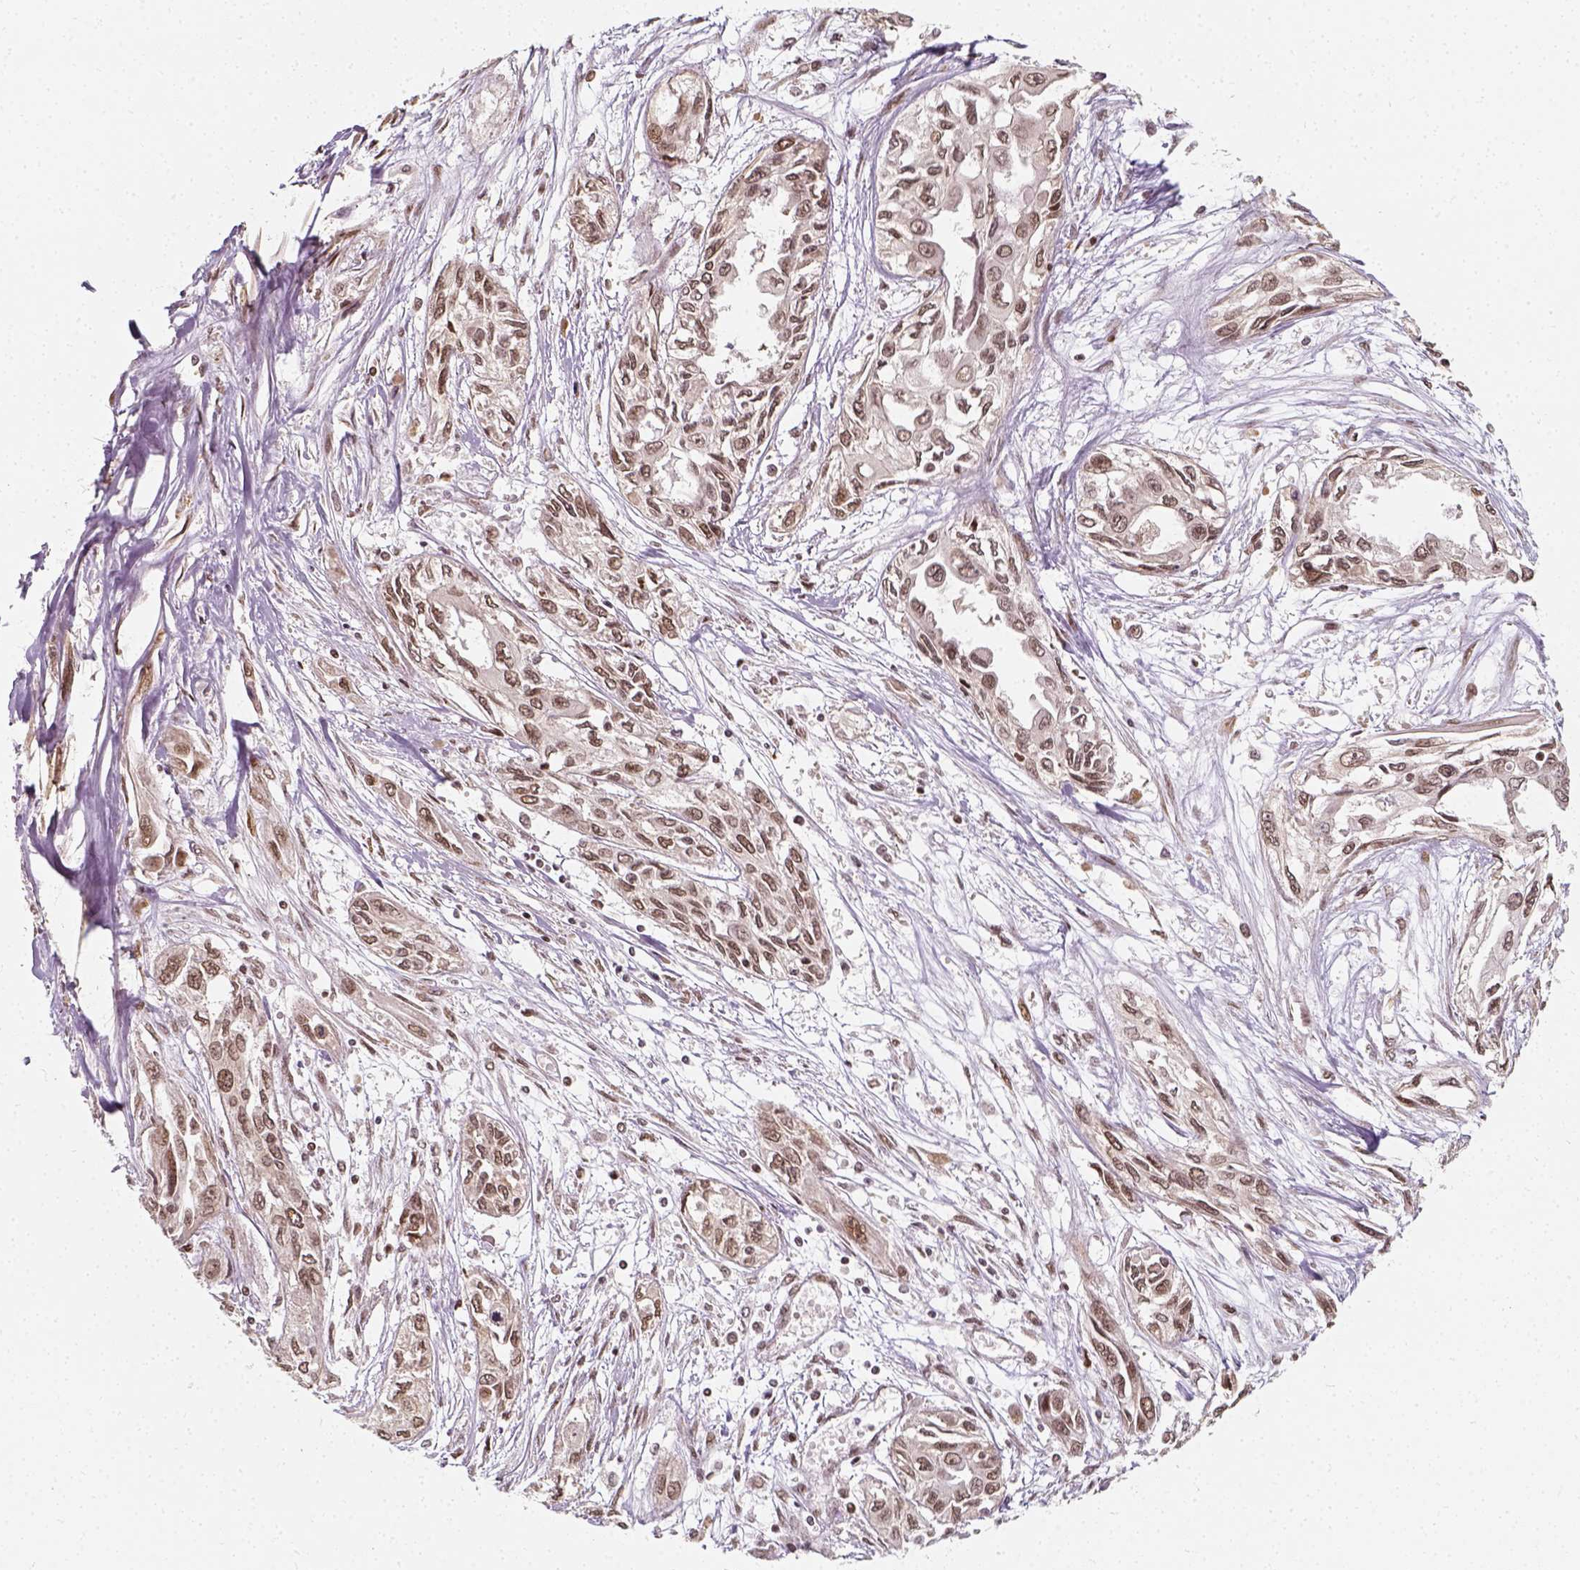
{"staining": {"intensity": "weak", "quantity": ">75%", "location": "nuclear"}, "tissue": "pancreatic cancer", "cell_type": "Tumor cells", "image_type": "cancer", "snomed": [{"axis": "morphology", "description": "Adenocarcinoma, NOS"}, {"axis": "topography", "description": "Pancreas"}], "caption": "This is an image of immunohistochemistry staining of adenocarcinoma (pancreatic), which shows weak positivity in the nuclear of tumor cells.", "gene": "ZMAT3", "patient": {"sex": "female", "age": 55}}